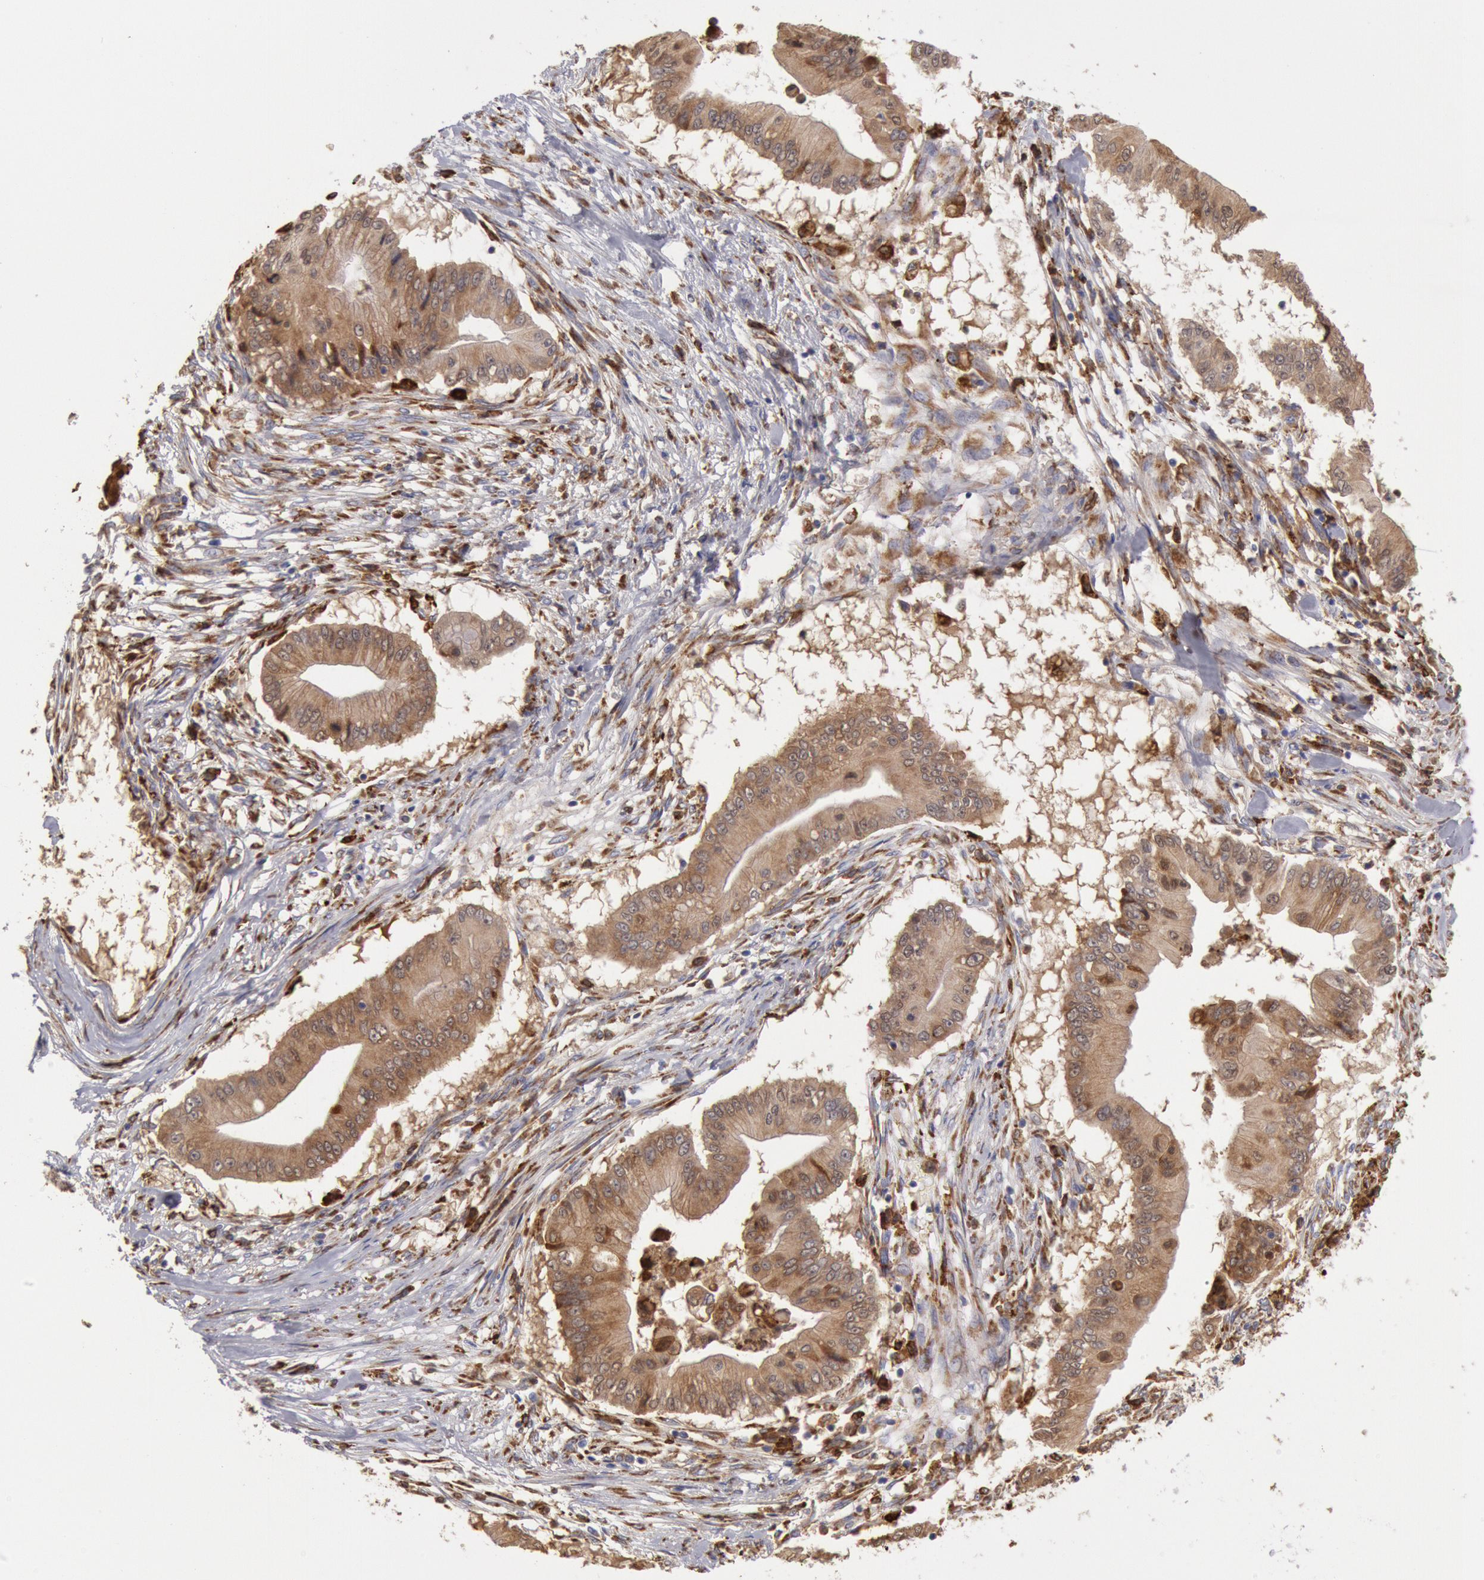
{"staining": {"intensity": "moderate", "quantity": ">75%", "location": "cytoplasmic/membranous"}, "tissue": "pancreatic cancer", "cell_type": "Tumor cells", "image_type": "cancer", "snomed": [{"axis": "morphology", "description": "Adenocarcinoma, NOS"}, {"axis": "topography", "description": "Pancreas"}], "caption": "Protein staining of adenocarcinoma (pancreatic) tissue reveals moderate cytoplasmic/membranous staining in approximately >75% of tumor cells.", "gene": "ERP44", "patient": {"sex": "male", "age": 62}}